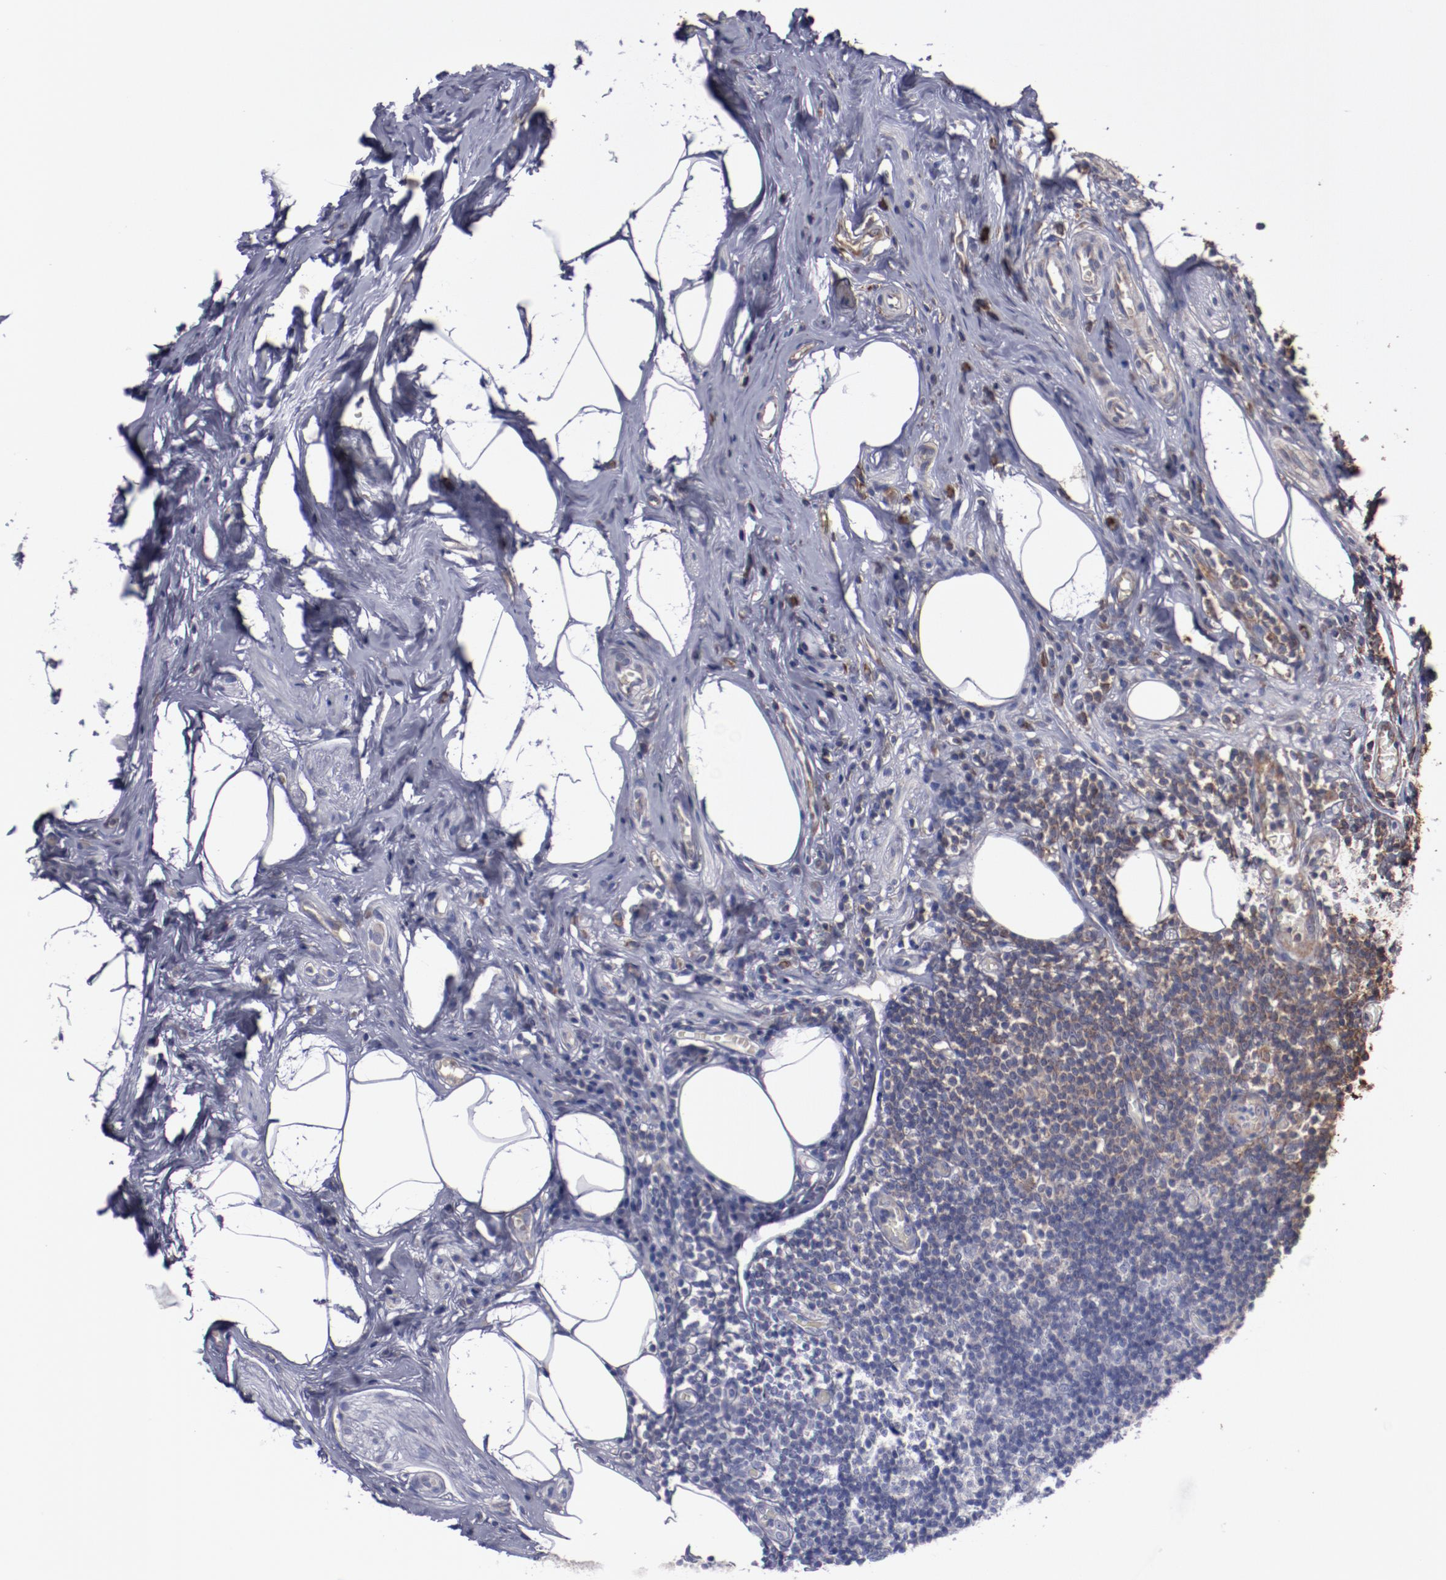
{"staining": {"intensity": "strong", "quantity": ">75%", "location": "cytoplasmic/membranous"}, "tissue": "appendix", "cell_type": "Glandular cells", "image_type": "normal", "snomed": [{"axis": "morphology", "description": "Normal tissue, NOS"}, {"axis": "topography", "description": "Appendix"}], "caption": "Glandular cells reveal high levels of strong cytoplasmic/membranous positivity in about >75% of cells in normal appendix.", "gene": "RPS4X", "patient": {"sex": "male", "age": 38}}